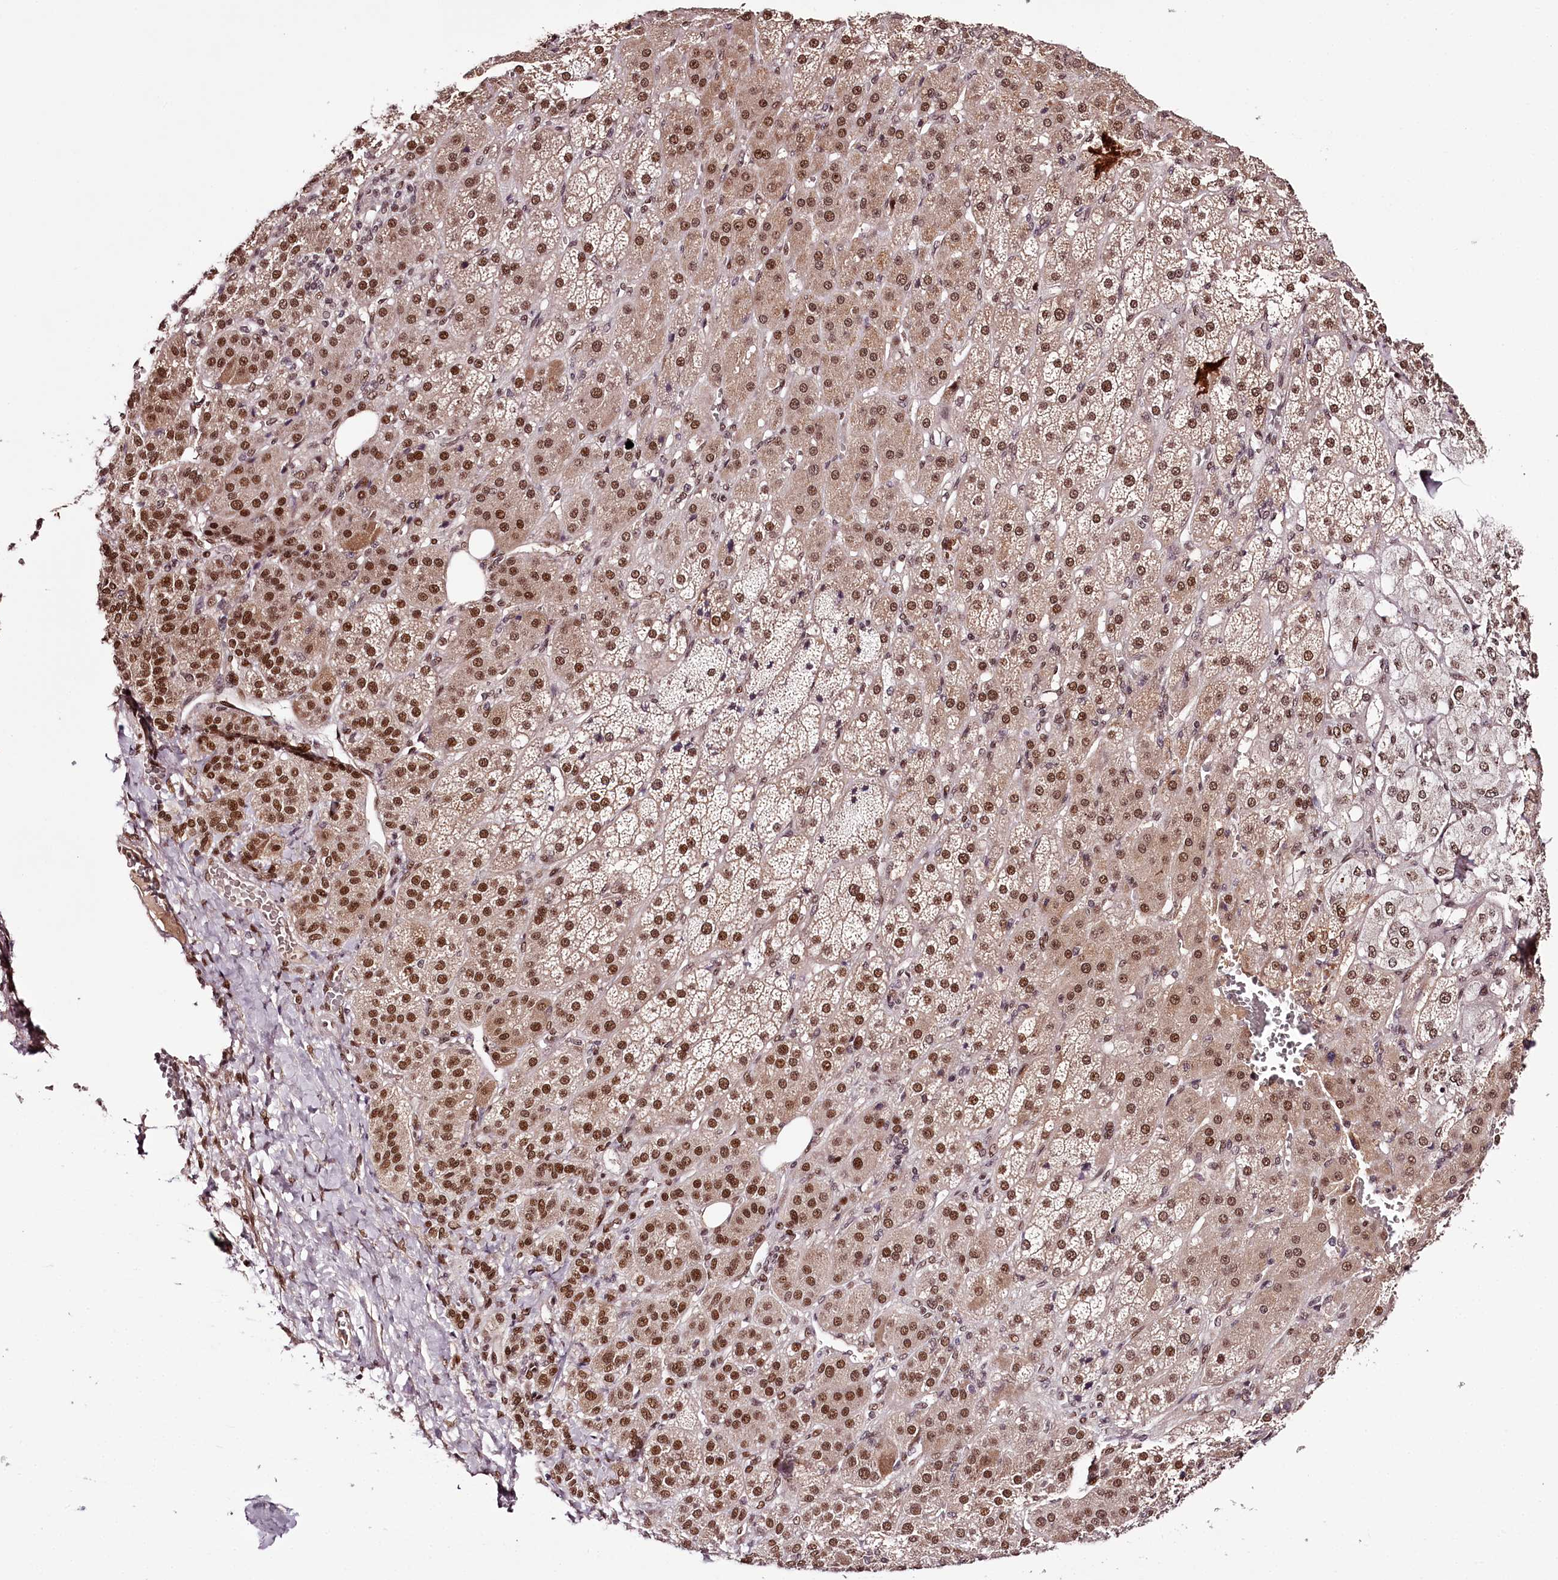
{"staining": {"intensity": "strong", "quantity": ">75%", "location": "cytoplasmic/membranous,nuclear"}, "tissue": "adrenal gland", "cell_type": "Glandular cells", "image_type": "normal", "snomed": [{"axis": "morphology", "description": "Normal tissue, NOS"}, {"axis": "topography", "description": "Adrenal gland"}], "caption": "Glandular cells demonstrate strong cytoplasmic/membranous,nuclear positivity in approximately >75% of cells in unremarkable adrenal gland.", "gene": "TTC33", "patient": {"sex": "female", "age": 57}}